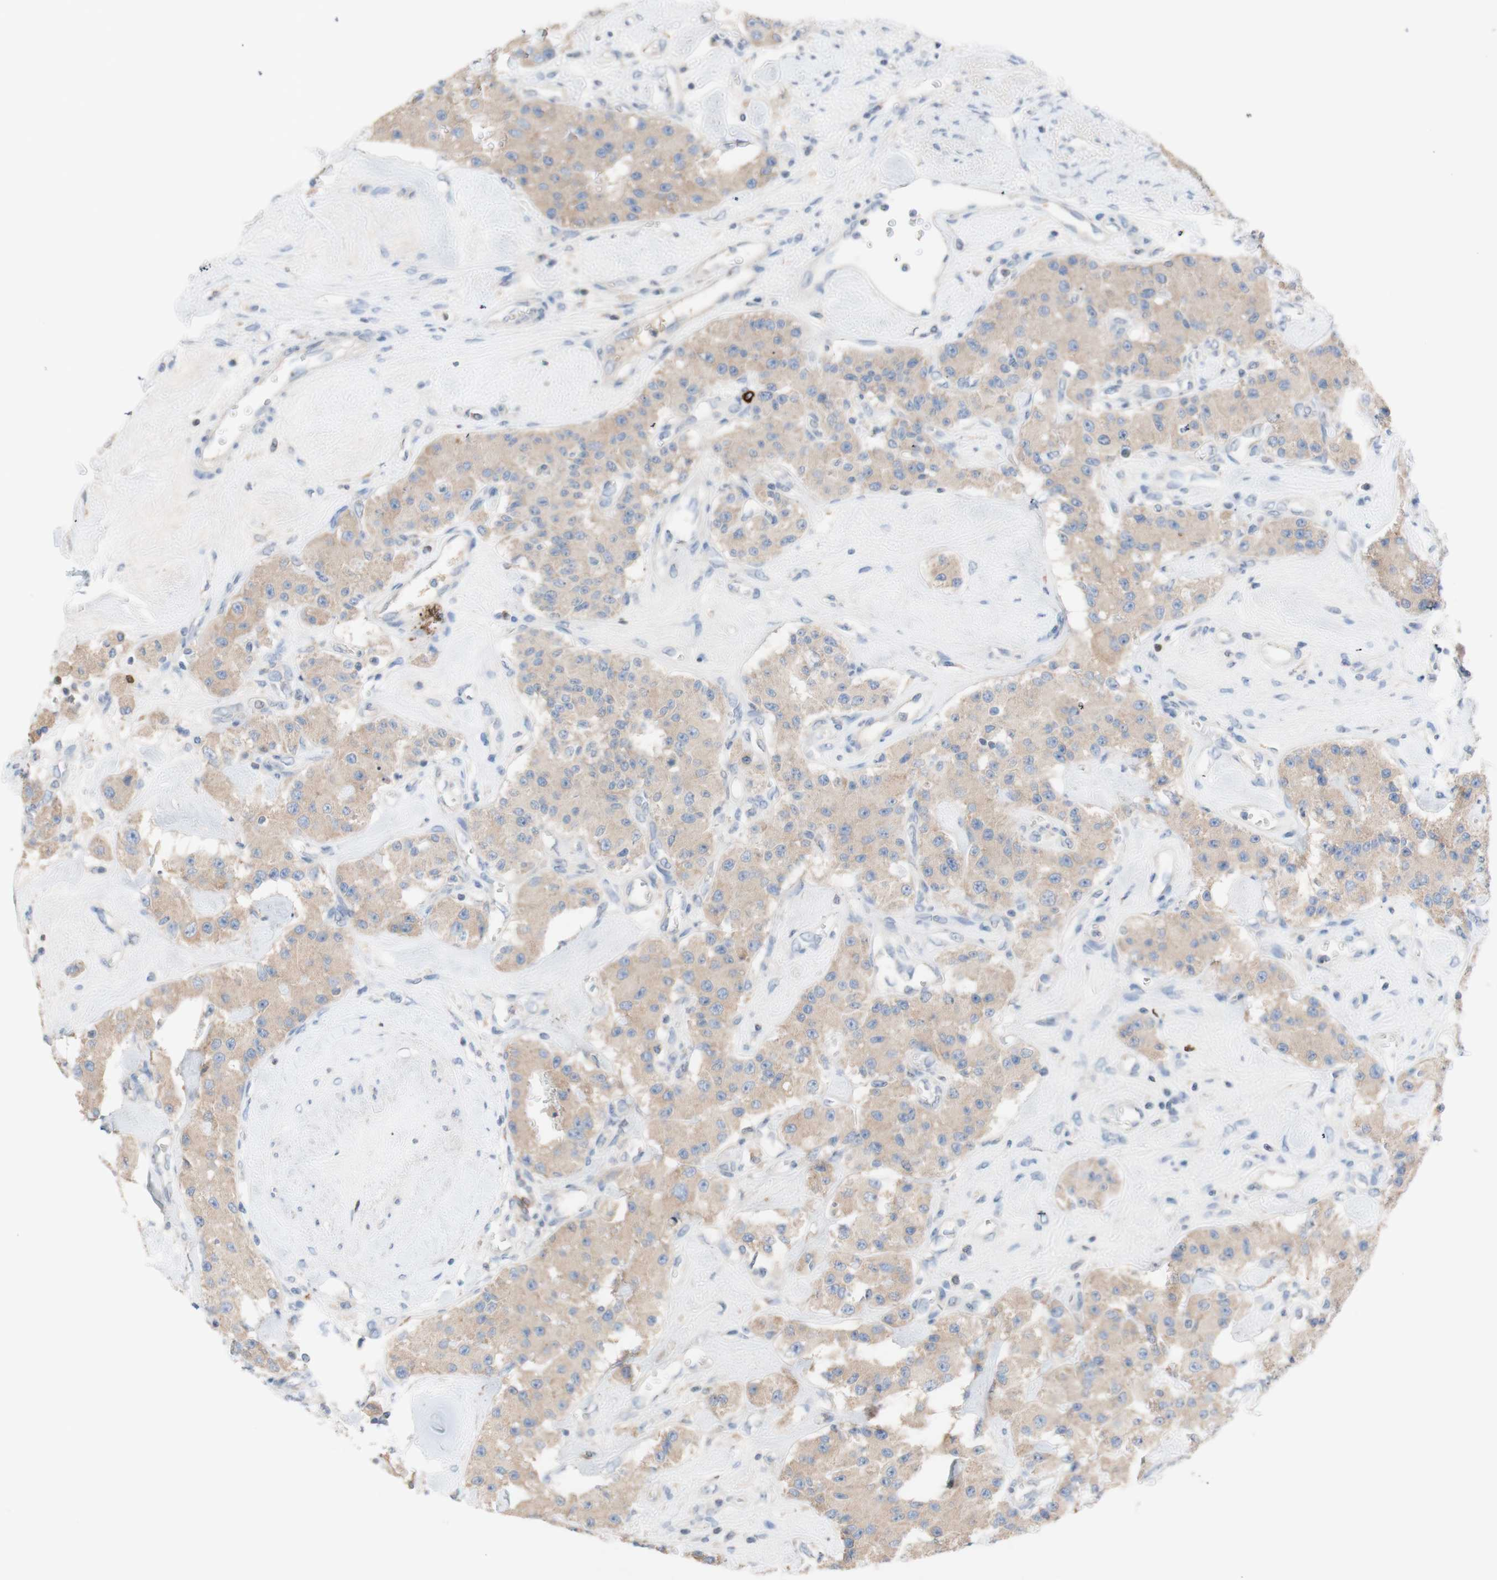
{"staining": {"intensity": "weak", "quantity": ">75%", "location": "cytoplasmic/membranous"}, "tissue": "carcinoid", "cell_type": "Tumor cells", "image_type": "cancer", "snomed": [{"axis": "morphology", "description": "Carcinoid, malignant, NOS"}, {"axis": "topography", "description": "Pancreas"}], "caption": "Immunohistochemical staining of human carcinoid shows low levels of weak cytoplasmic/membranous protein positivity in about >75% of tumor cells. (DAB (3,3'-diaminobenzidine) IHC with brightfield microscopy, high magnification).", "gene": "PACSIN1", "patient": {"sex": "male", "age": 41}}